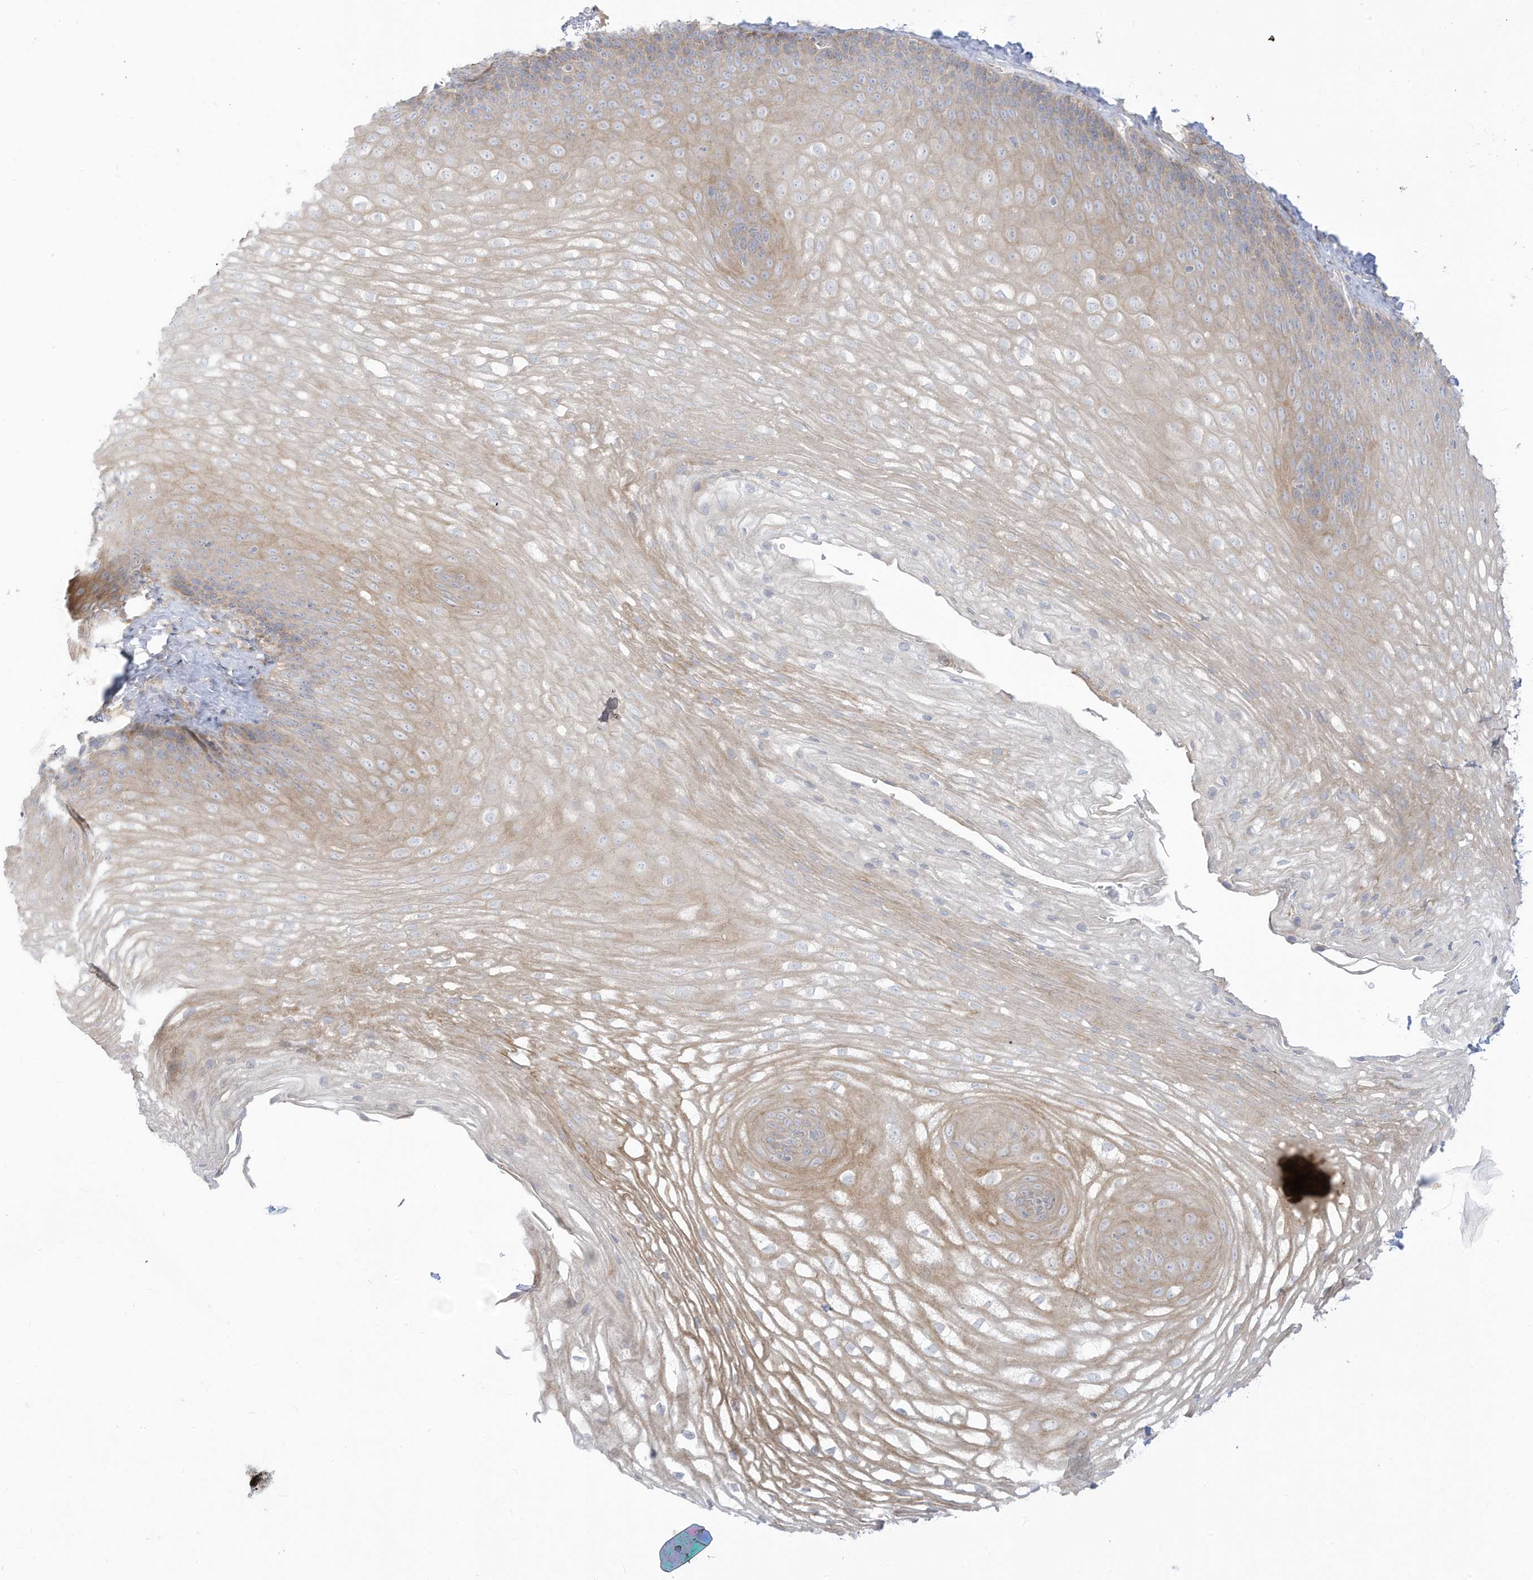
{"staining": {"intensity": "weak", "quantity": "25%-75%", "location": "cytoplasmic/membranous"}, "tissue": "esophagus", "cell_type": "Squamous epithelial cells", "image_type": "normal", "snomed": [{"axis": "morphology", "description": "Normal tissue, NOS"}, {"axis": "topography", "description": "Esophagus"}], "caption": "Protein staining by IHC exhibits weak cytoplasmic/membranous staining in approximately 25%-75% of squamous epithelial cells in unremarkable esophagus. The protein of interest is shown in brown color, while the nuclei are stained blue.", "gene": "LRRN2", "patient": {"sex": "female", "age": 66}}